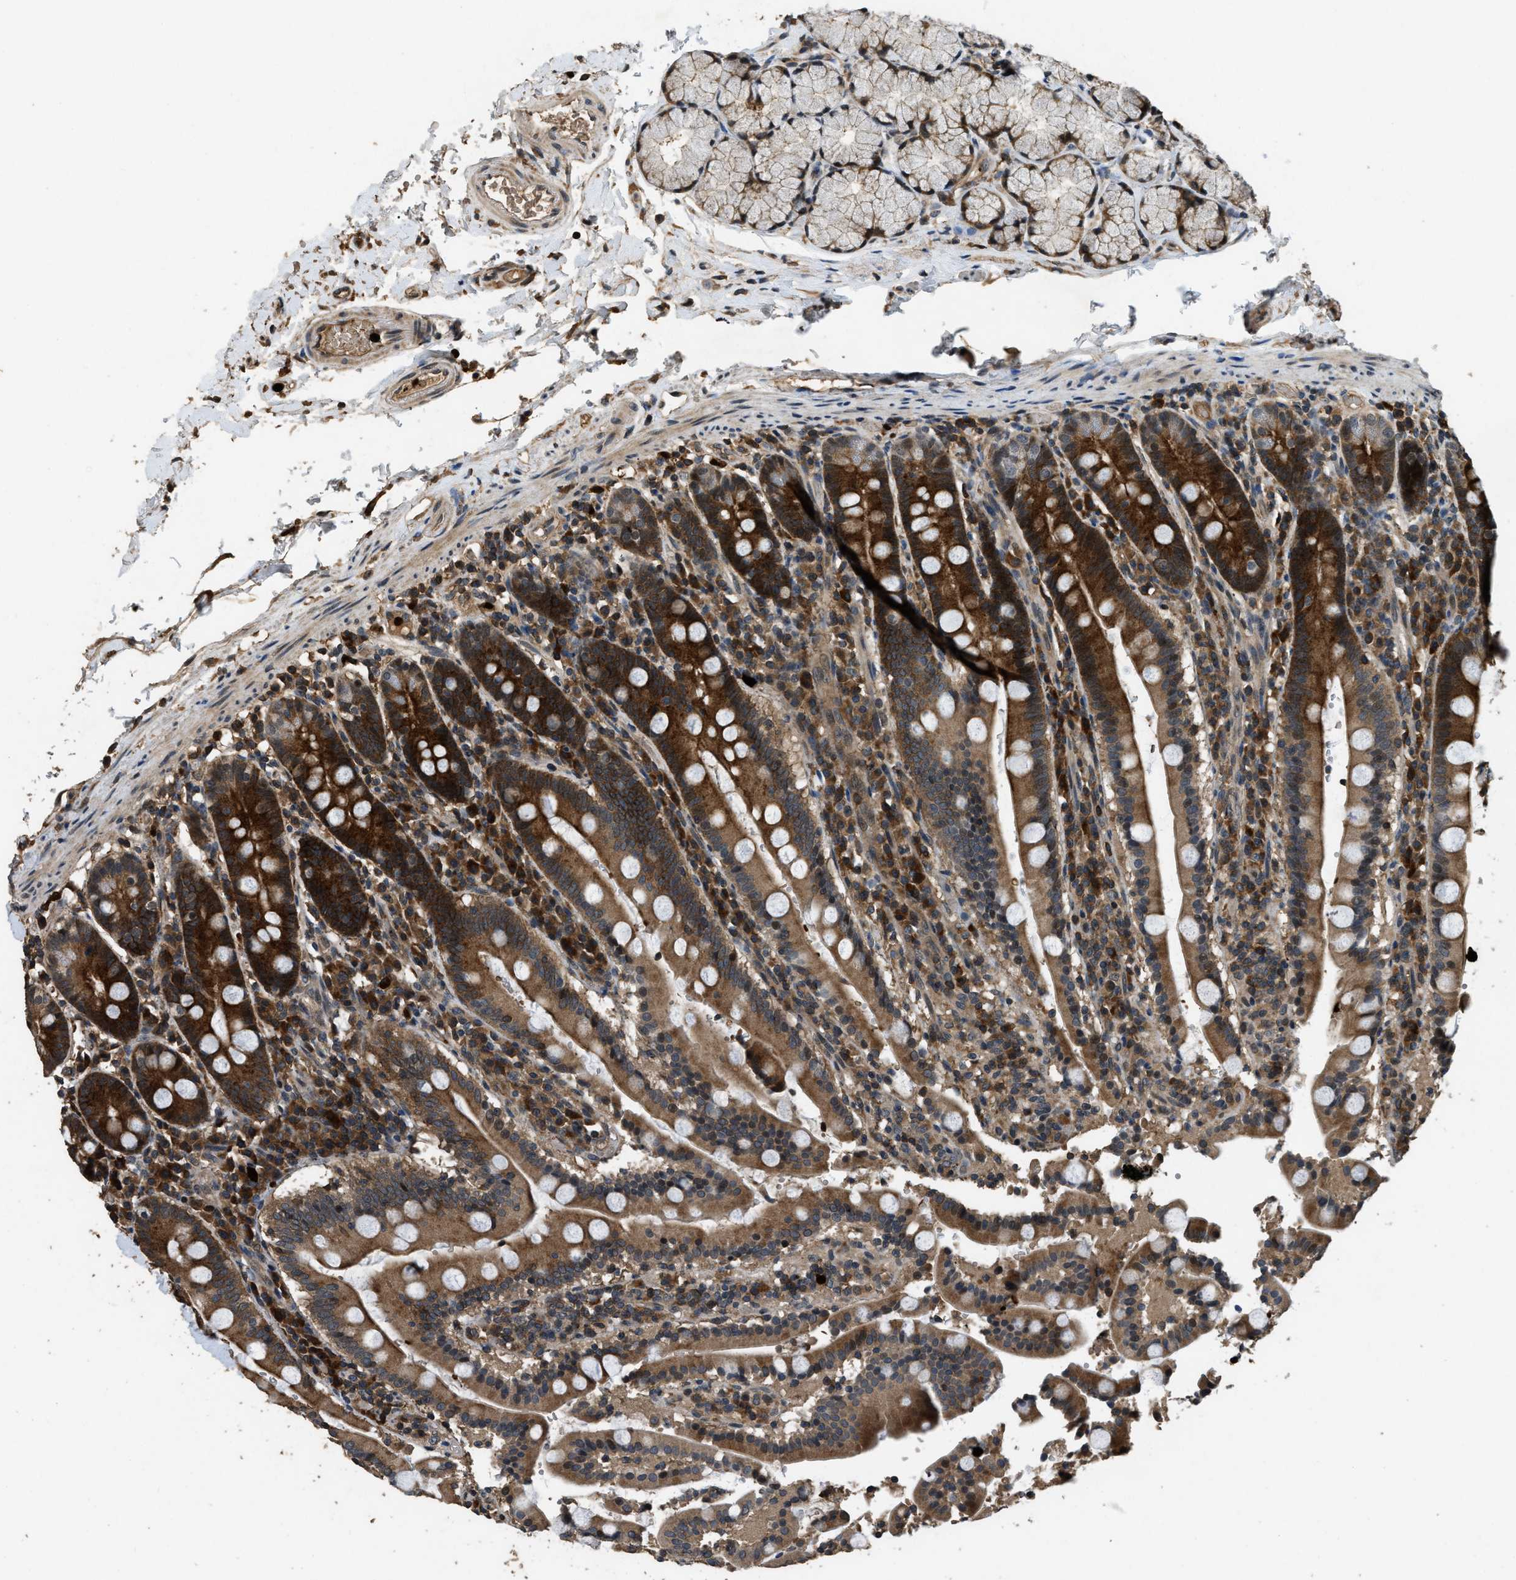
{"staining": {"intensity": "strong", "quantity": ">75%", "location": "cytoplasmic/membranous"}, "tissue": "duodenum", "cell_type": "Glandular cells", "image_type": "normal", "snomed": [{"axis": "morphology", "description": "Normal tissue, NOS"}, {"axis": "topography", "description": "Small intestine, NOS"}], "caption": "This micrograph demonstrates IHC staining of benign duodenum, with high strong cytoplasmic/membranous staining in about >75% of glandular cells.", "gene": "RNF141", "patient": {"sex": "female", "age": 71}}